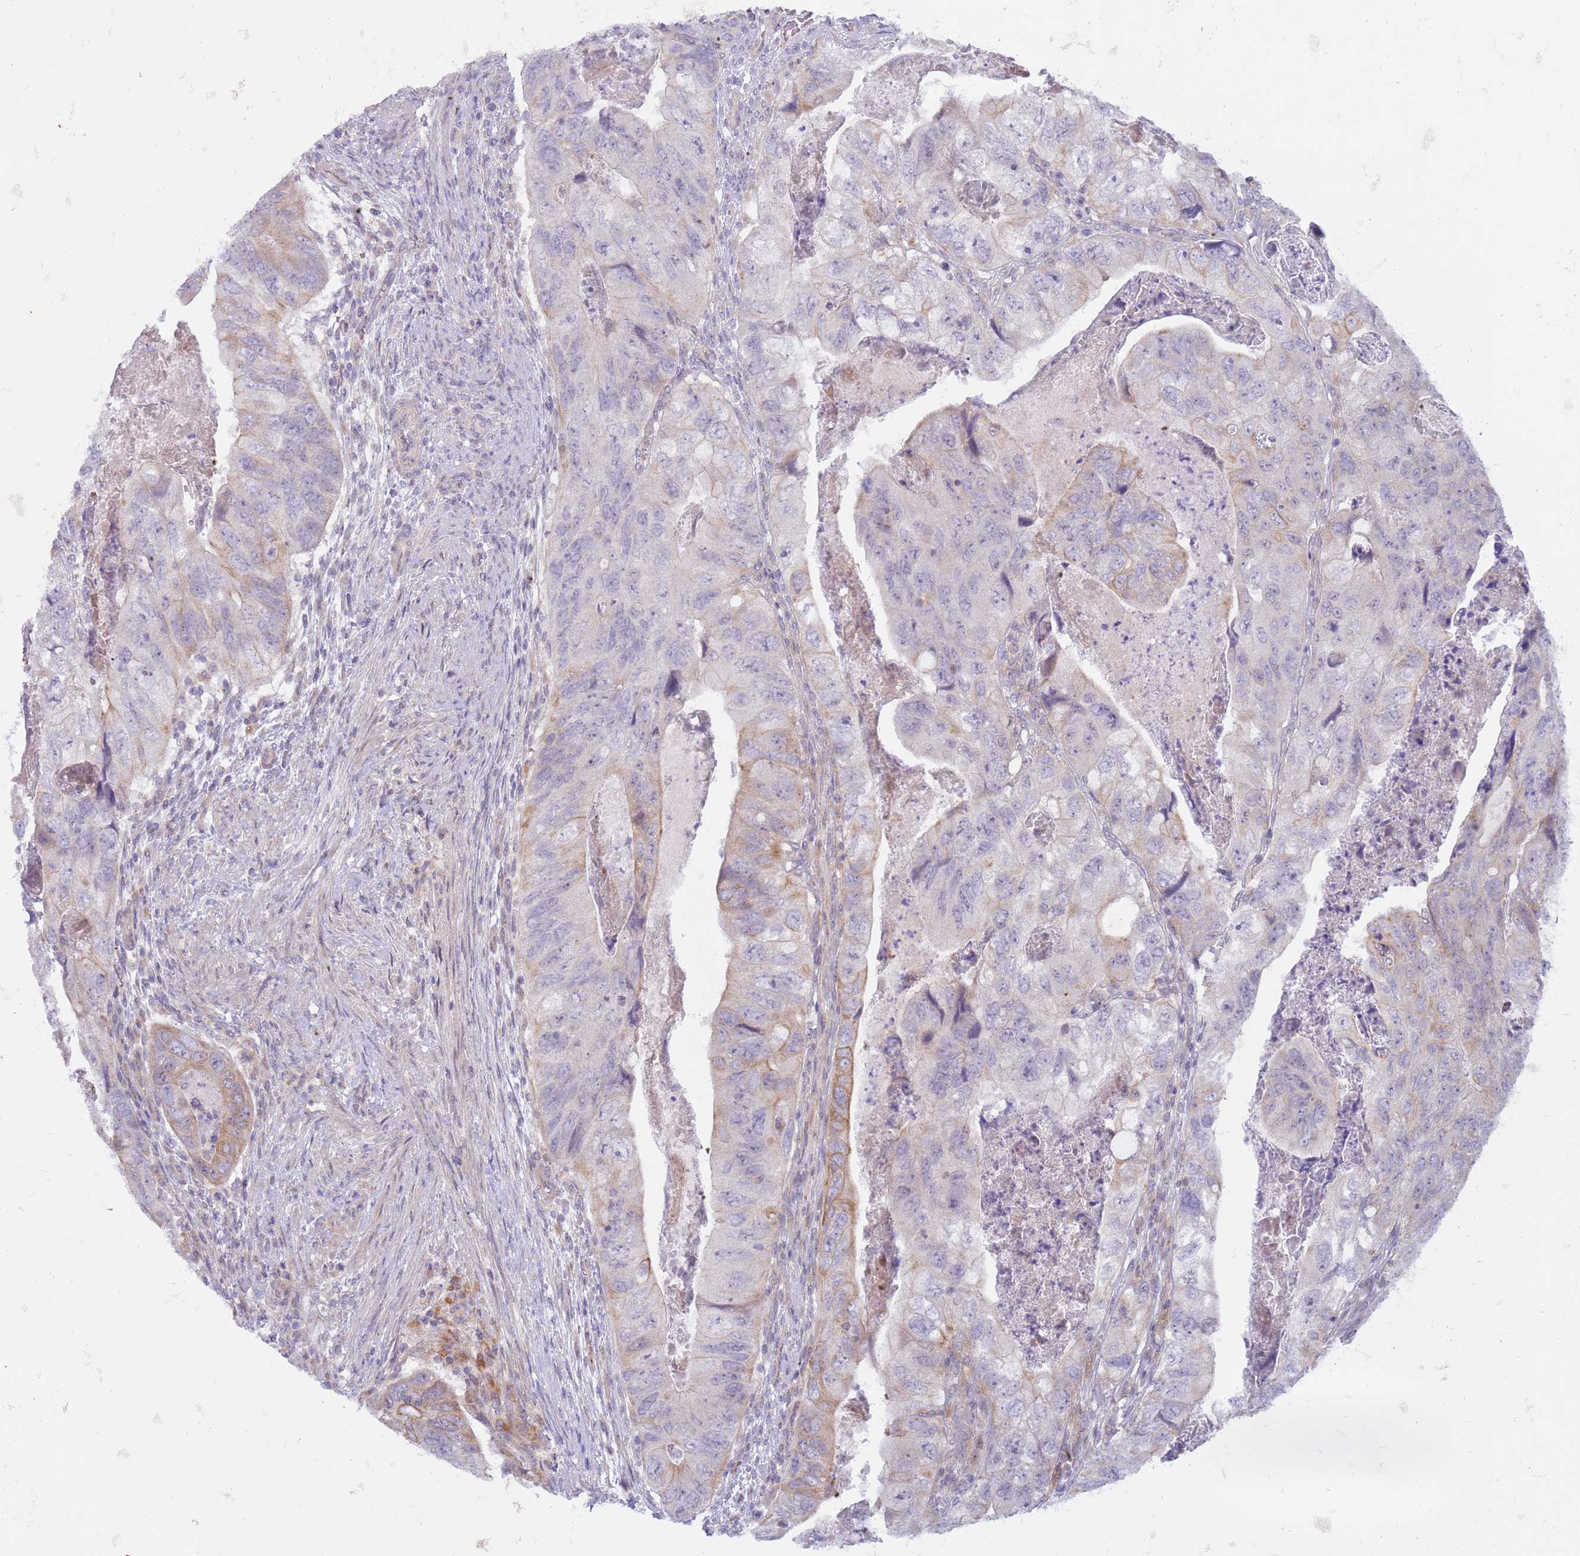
{"staining": {"intensity": "weak", "quantity": "<25%", "location": "cytoplasmic/membranous"}, "tissue": "colorectal cancer", "cell_type": "Tumor cells", "image_type": "cancer", "snomed": [{"axis": "morphology", "description": "Adenocarcinoma, NOS"}, {"axis": "topography", "description": "Rectum"}], "caption": "Image shows no significant protein expression in tumor cells of colorectal adenocarcinoma.", "gene": "SLC15A3", "patient": {"sex": "male", "age": 63}}